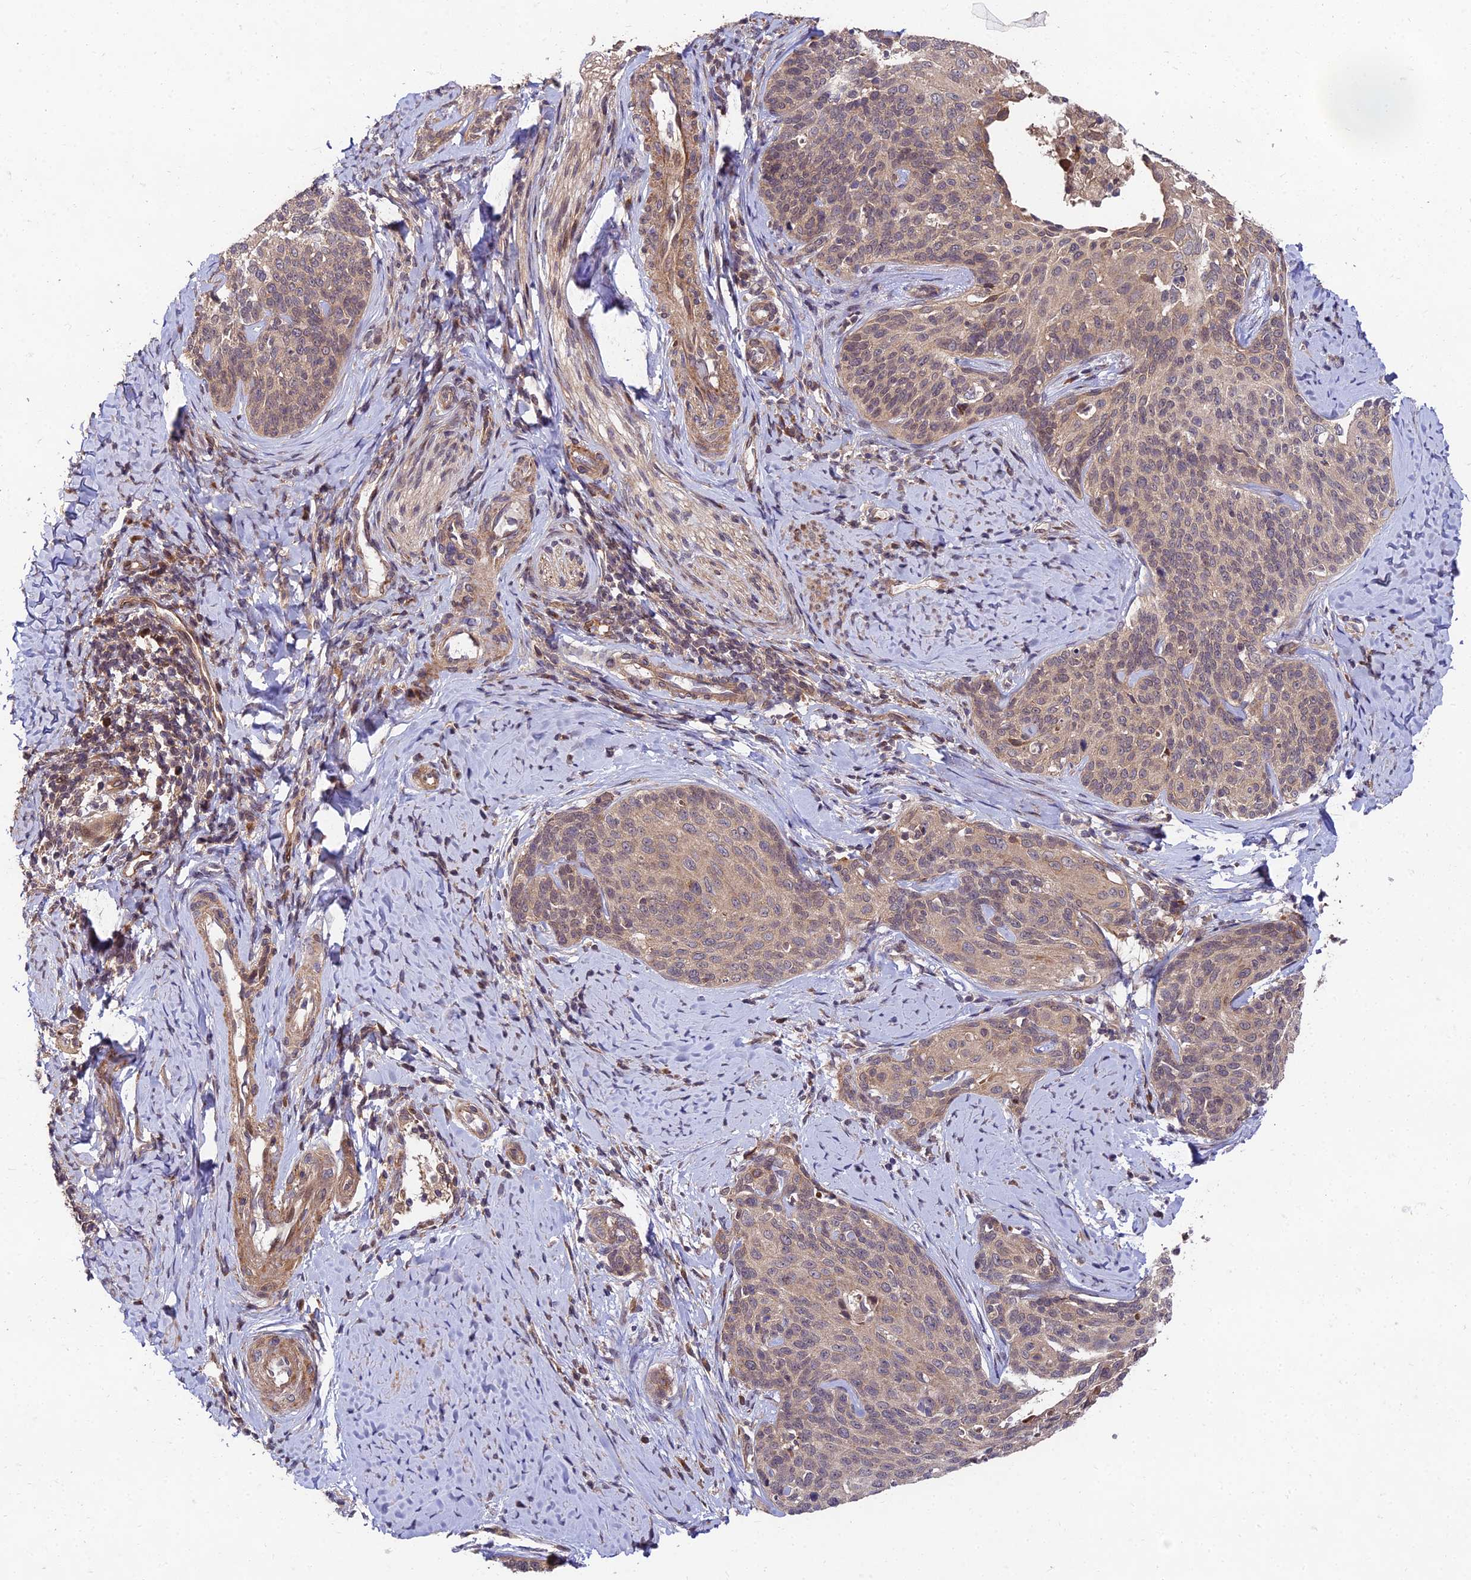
{"staining": {"intensity": "weak", "quantity": "25%-75%", "location": "cytoplasmic/membranous,nuclear"}, "tissue": "cervical cancer", "cell_type": "Tumor cells", "image_type": "cancer", "snomed": [{"axis": "morphology", "description": "Squamous cell carcinoma, NOS"}, {"axis": "topography", "description": "Cervix"}], "caption": "Brown immunohistochemical staining in human cervical squamous cell carcinoma exhibits weak cytoplasmic/membranous and nuclear expression in approximately 25%-75% of tumor cells.", "gene": "MKKS", "patient": {"sex": "female", "age": 50}}